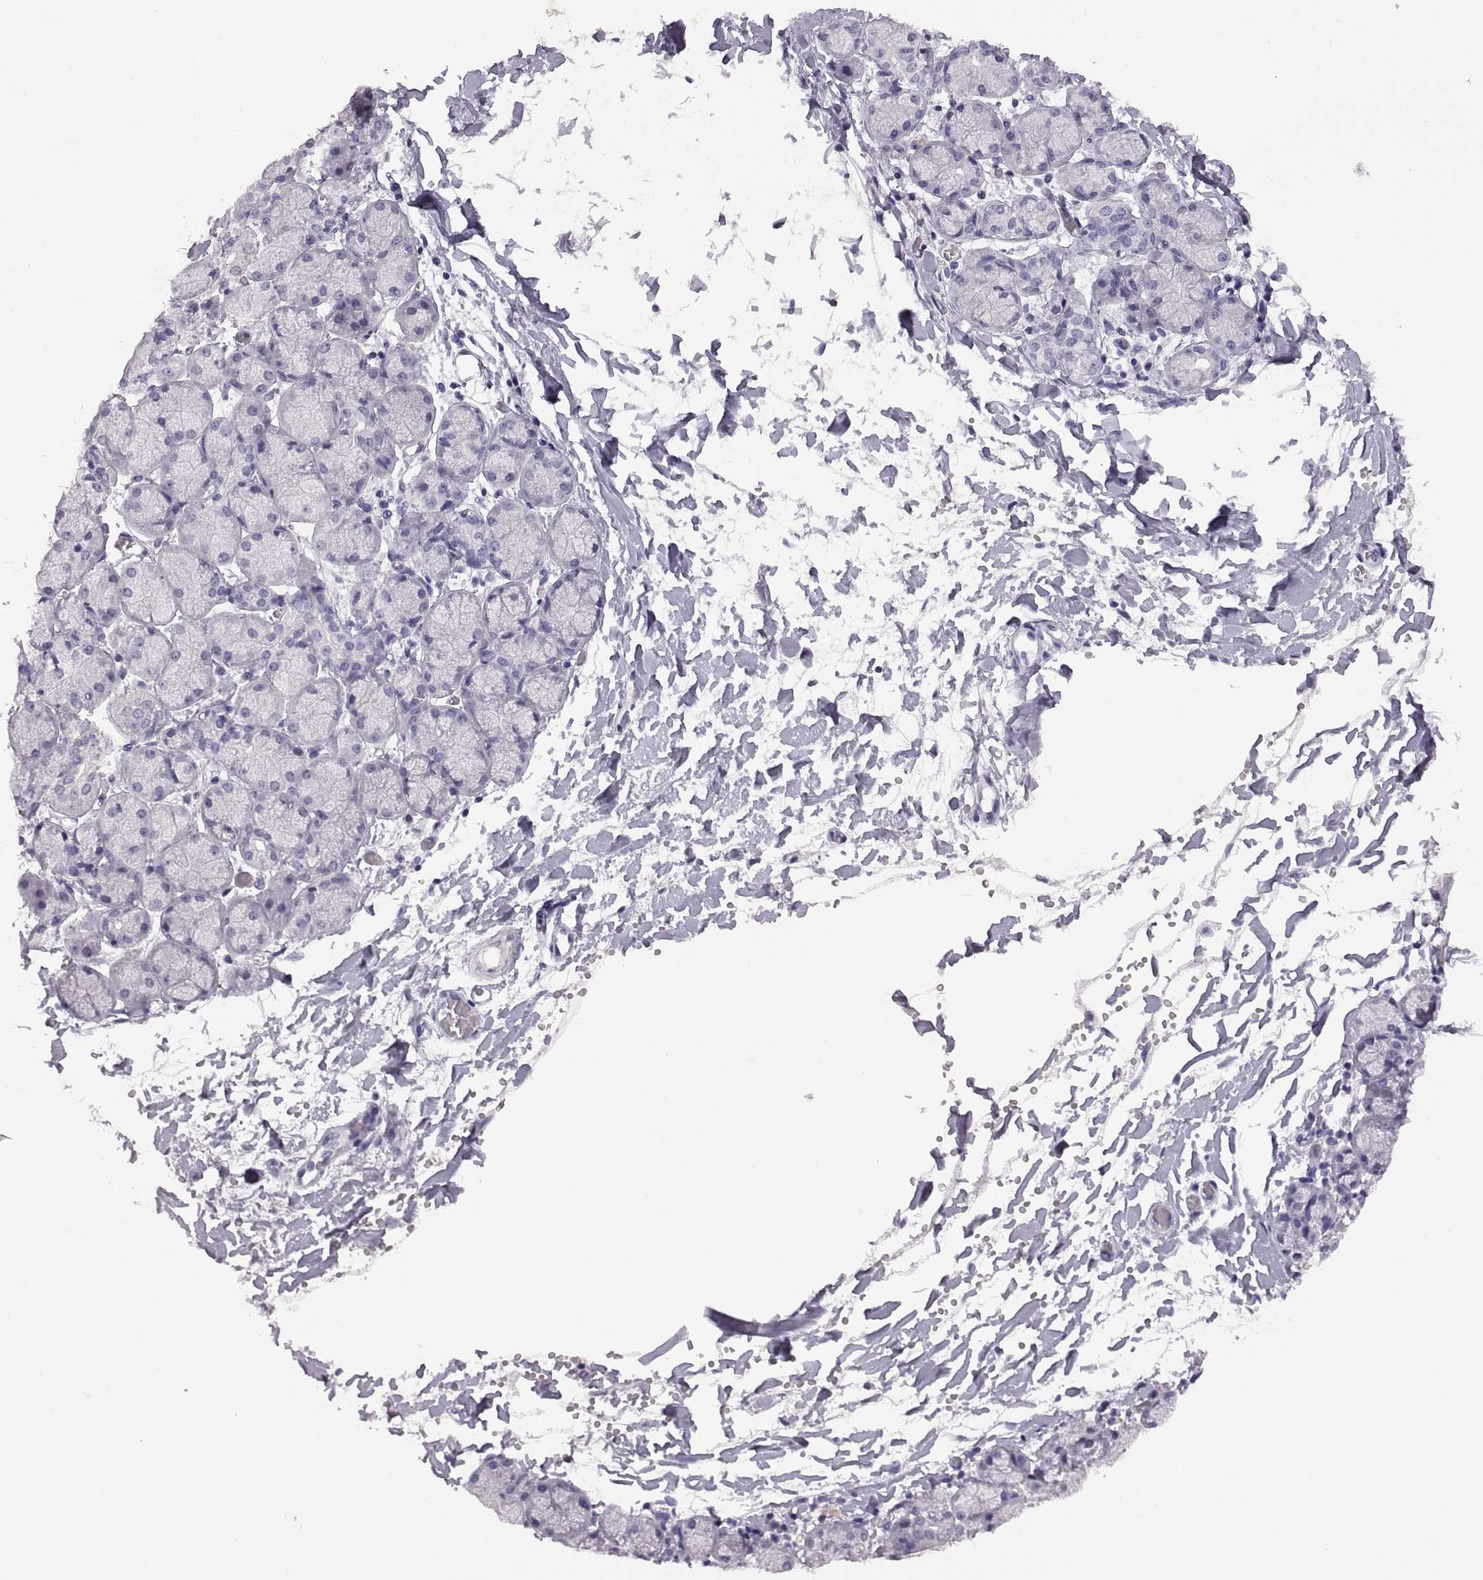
{"staining": {"intensity": "negative", "quantity": "none", "location": "none"}, "tissue": "salivary gland", "cell_type": "Glandular cells", "image_type": "normal", "snomed": [{"axis": "morphology", "description": "Normal tissue, NOS"}, {"axis": "topography", "description": "Salivary gland"}, {"axis": "topography", "description": "Peripheral nerve tissue"}], "caption": "A photomicrograph of salivary gland stained for a protein shows no brown staining in glandular cells. Nuclei are stained in blue.", "gene": "RDM1", "patient": {"sex": "female", "age": 24}}